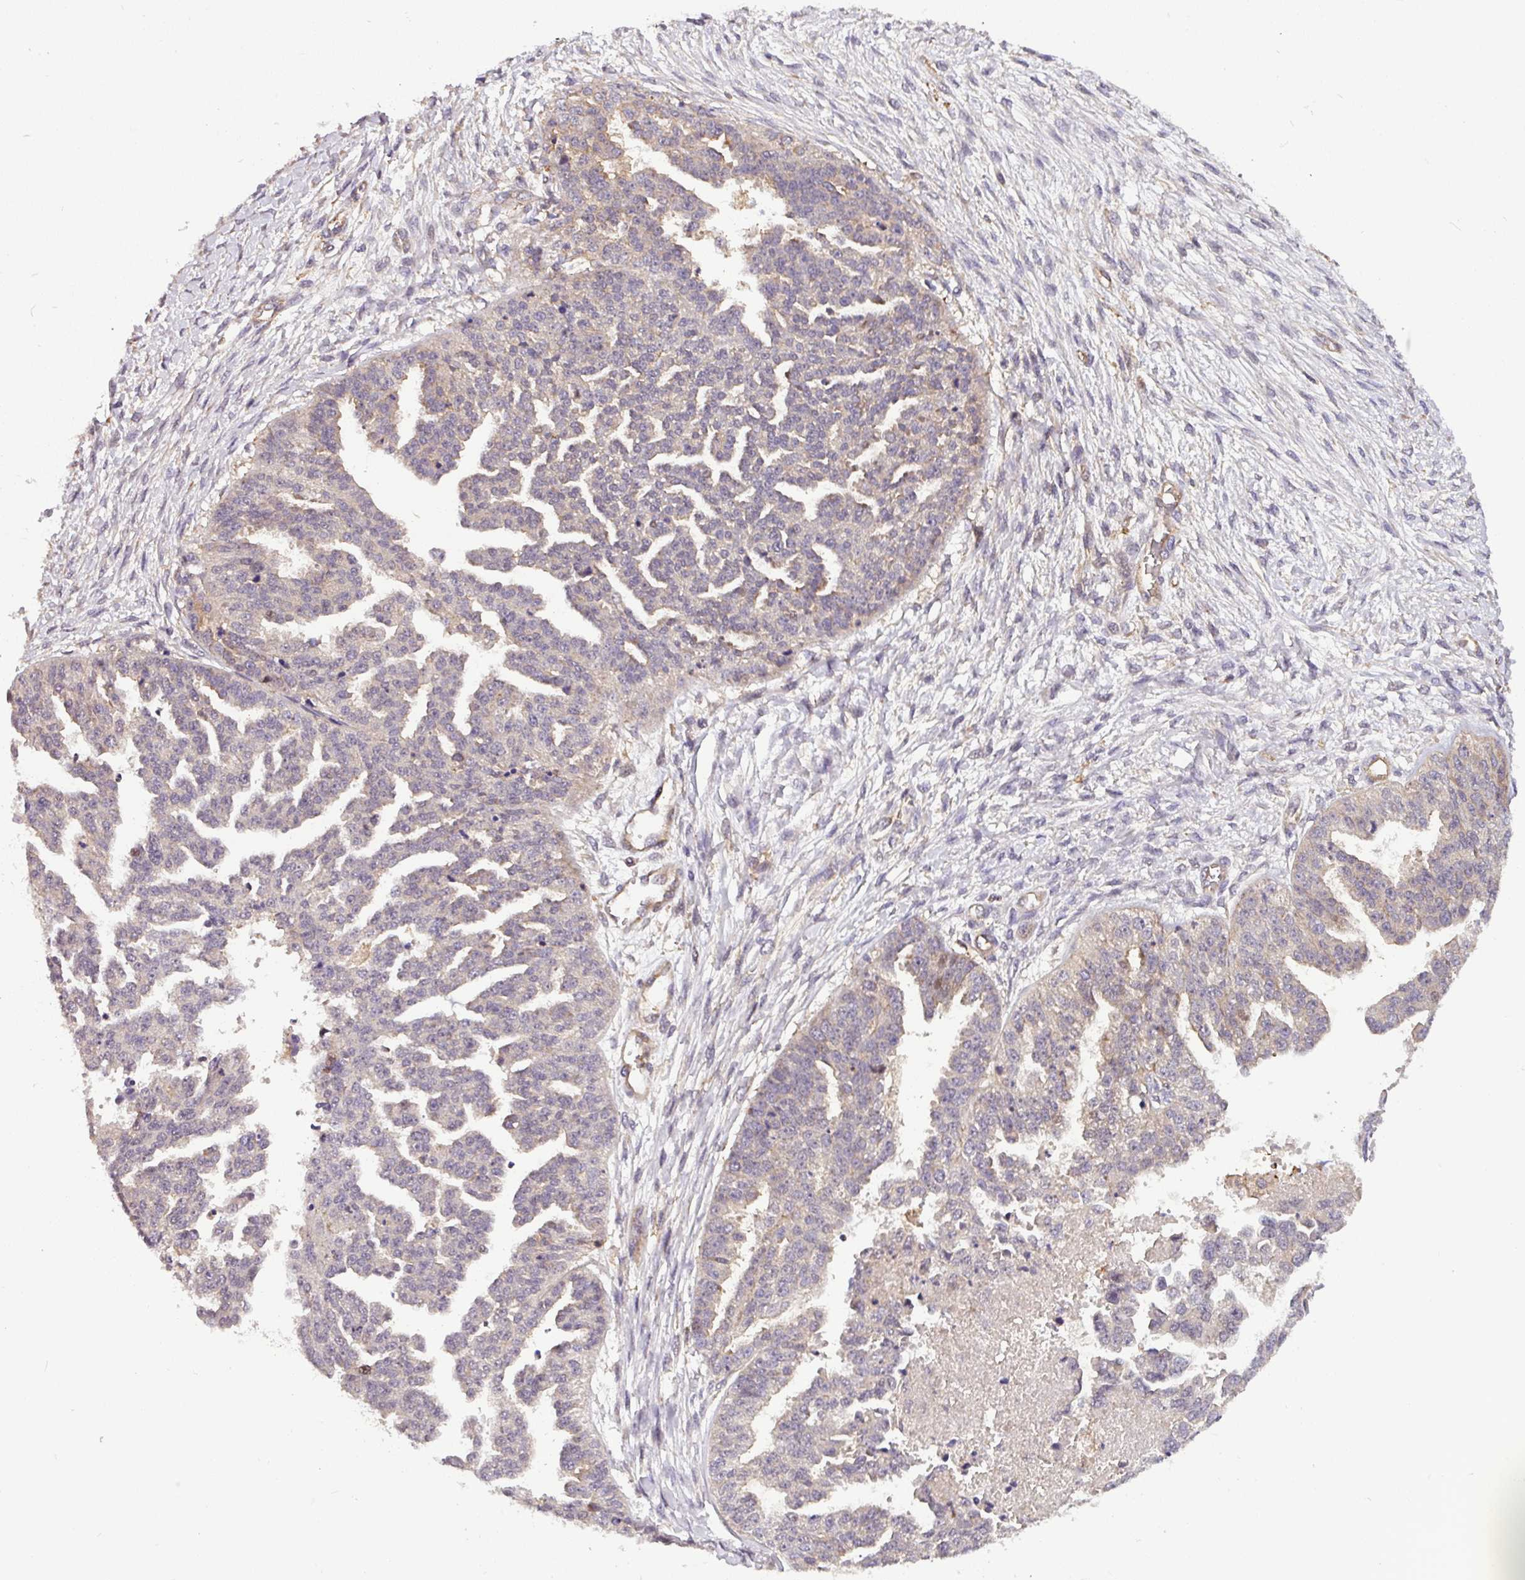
{"staining": {"intensity": "weak", "quantity": "<25%", "location": "cytoplasmic/membranous"}, "tissue": "ovarian cancer", "cell_type": "Tumor cells", "image_type": "cancer", "snomed": [{"axis": "morphology", "description": "Cystadenocarcinoma, serous, NOS"}, {"axis": "topography", "description": "Ovary"}], "caption": "IHC image of neoplastic tissue: human ovarian cancer (serous cystadenocarcinoma) stained with DAB (3,3'-diaminobenzidine) demonstrates no significant protein staining in tumor cells.", "gene": "CASS4", "patient": {"sex": "female", "age": 58}}